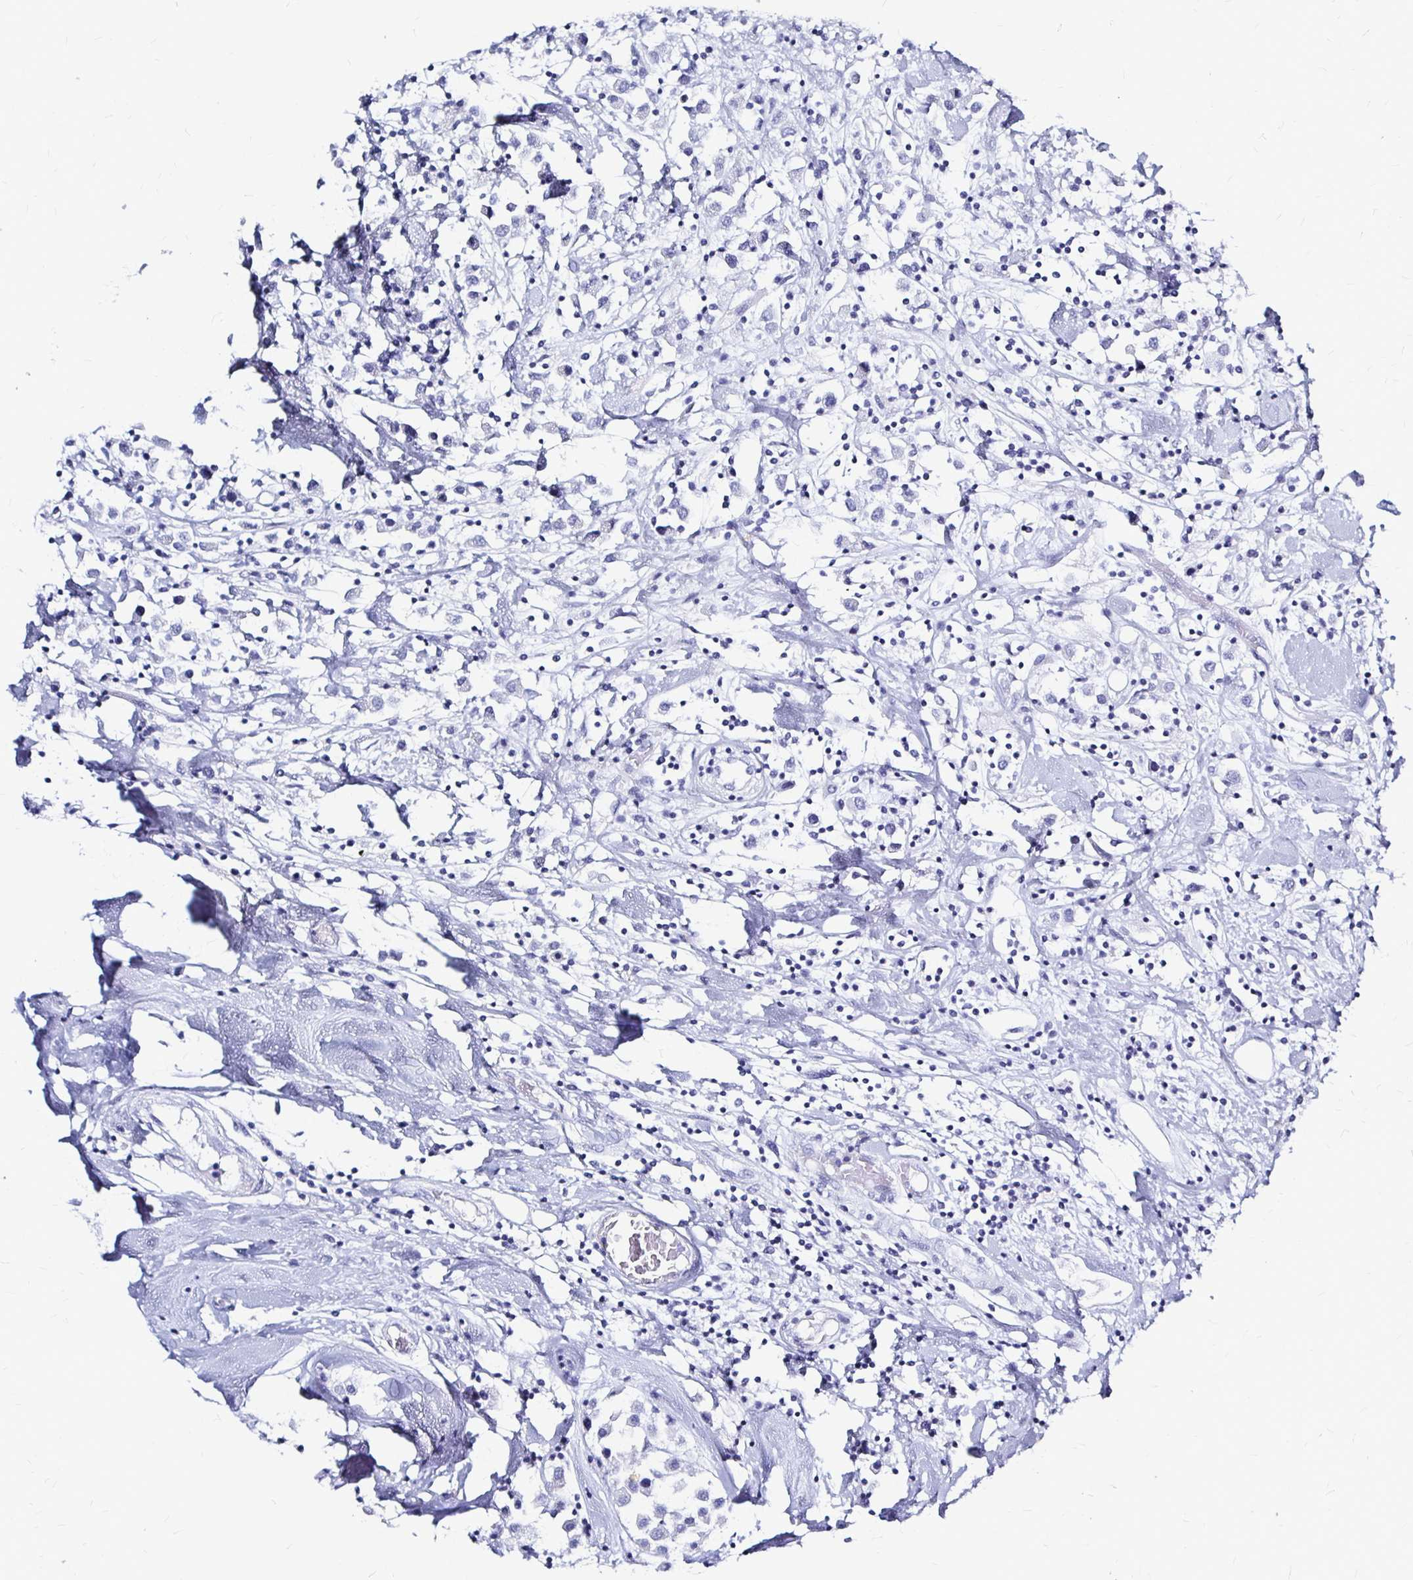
{"staining": {"intensity": "negative", "quantity": "none", "location": "none"}, "tissue": "breast cancer", "cell_type": "Tumor cells", "image_type": "cancer", "snomed": [{"axis": "morphology", "description": "Duct carcinoma"}, {"axis": "topography", "description": "Breast"}], "caption": "A photomicrograph of human intraductal carcinoma (breast) is negative for staining in tumor cells.", "gene": "LUZP4", "patient": {"sex": "female", "age": 61}}